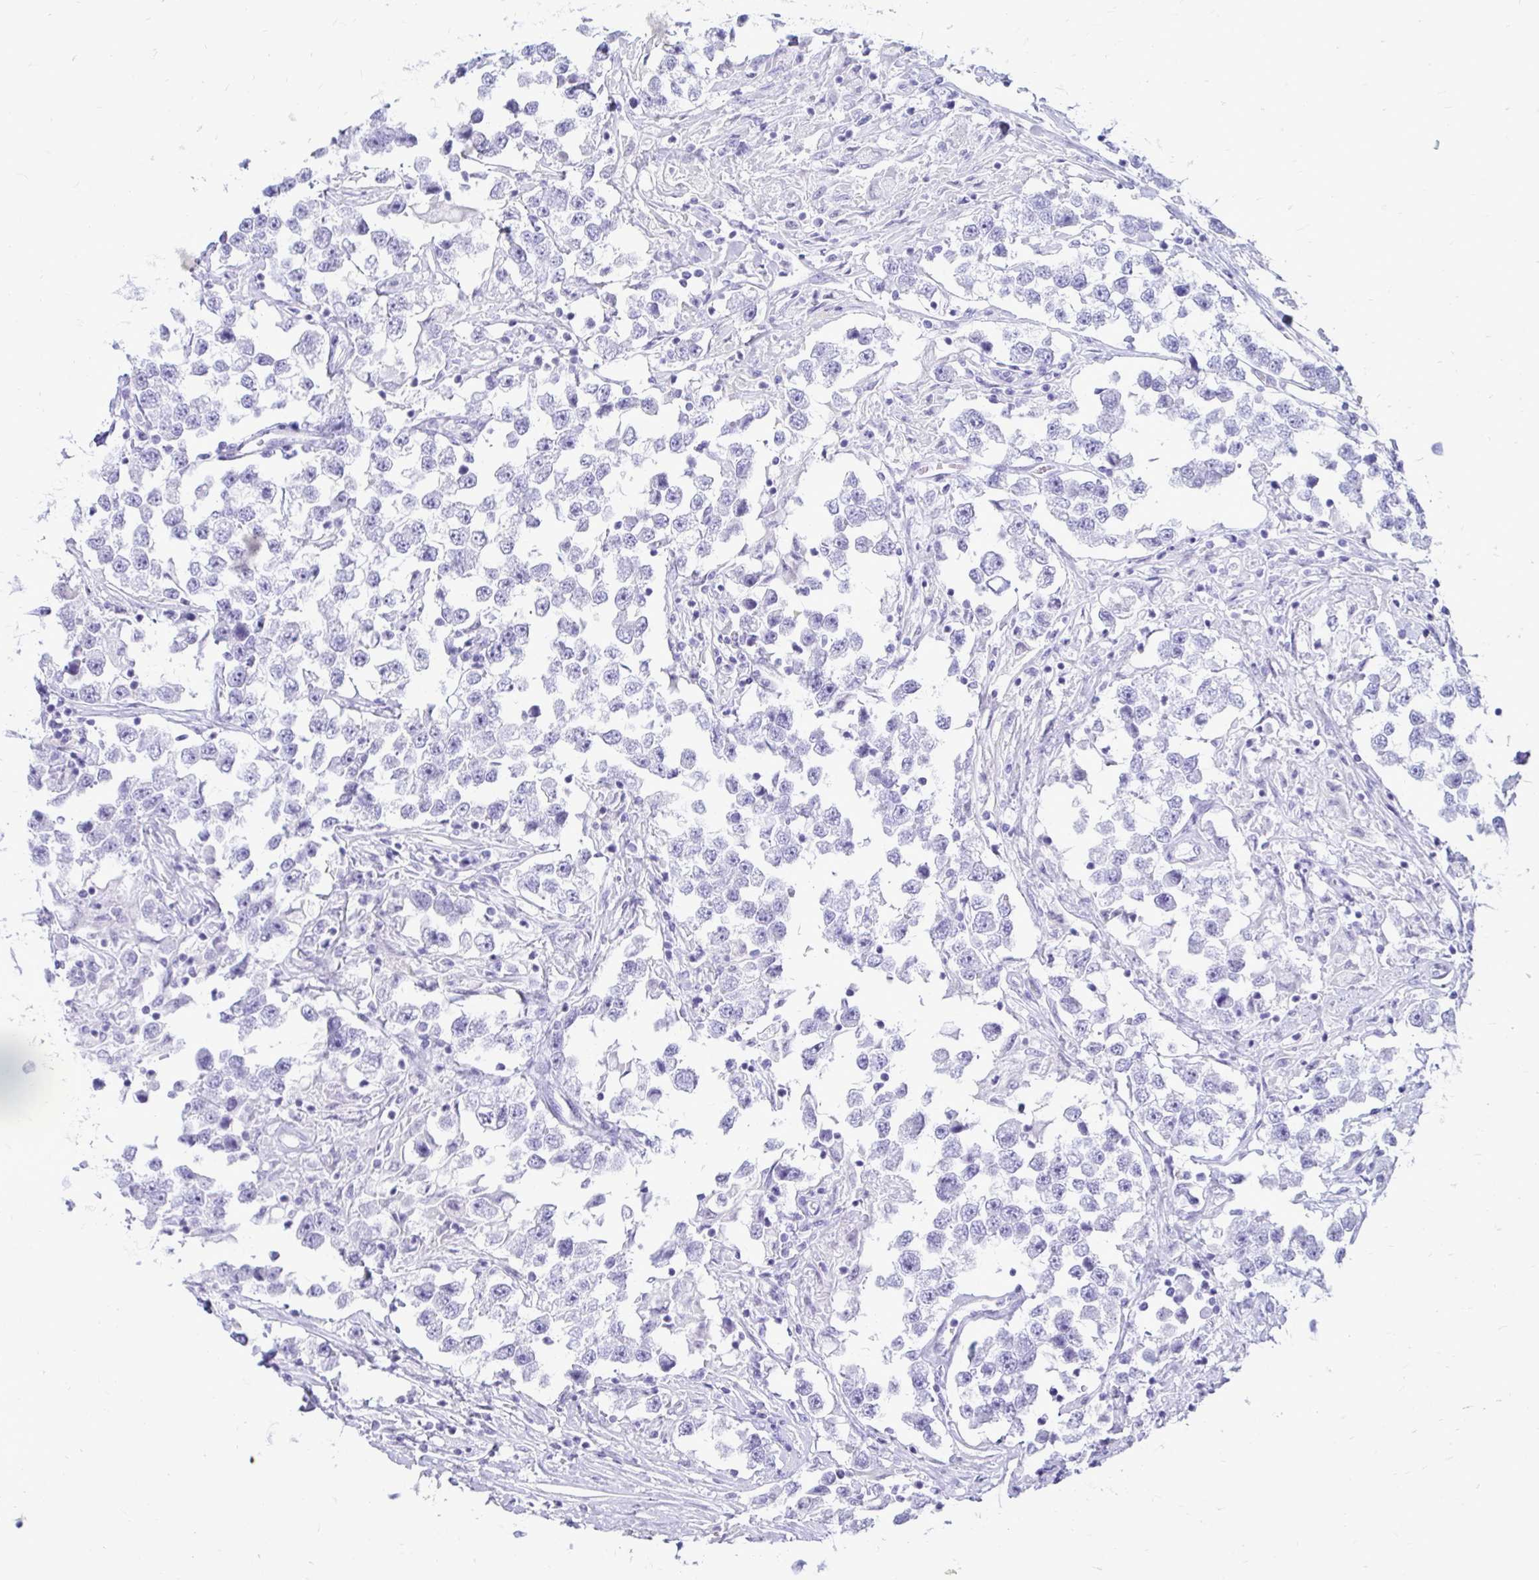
{"staining": {"intensity": "negative", "quantity": "none", "location": "none"}, "tissue": "testis cancer", "cell_type": "Tumor cells", "image_type": "cancer", "snomed": [{"axis": "morphology", "description": "Seminoma, NOS"}, {"axis": "topography", "description": "Testis"}], "caption": "Tumor cells show no significant expression in testis cancer. The staining is performed using DAB (3,3'-diaminobenzidine) brown chromogen with nuclei counter-stained in using hematoxylin.", "gene": "OR10R2", "patient": {"sex": "male", "age": 46}}